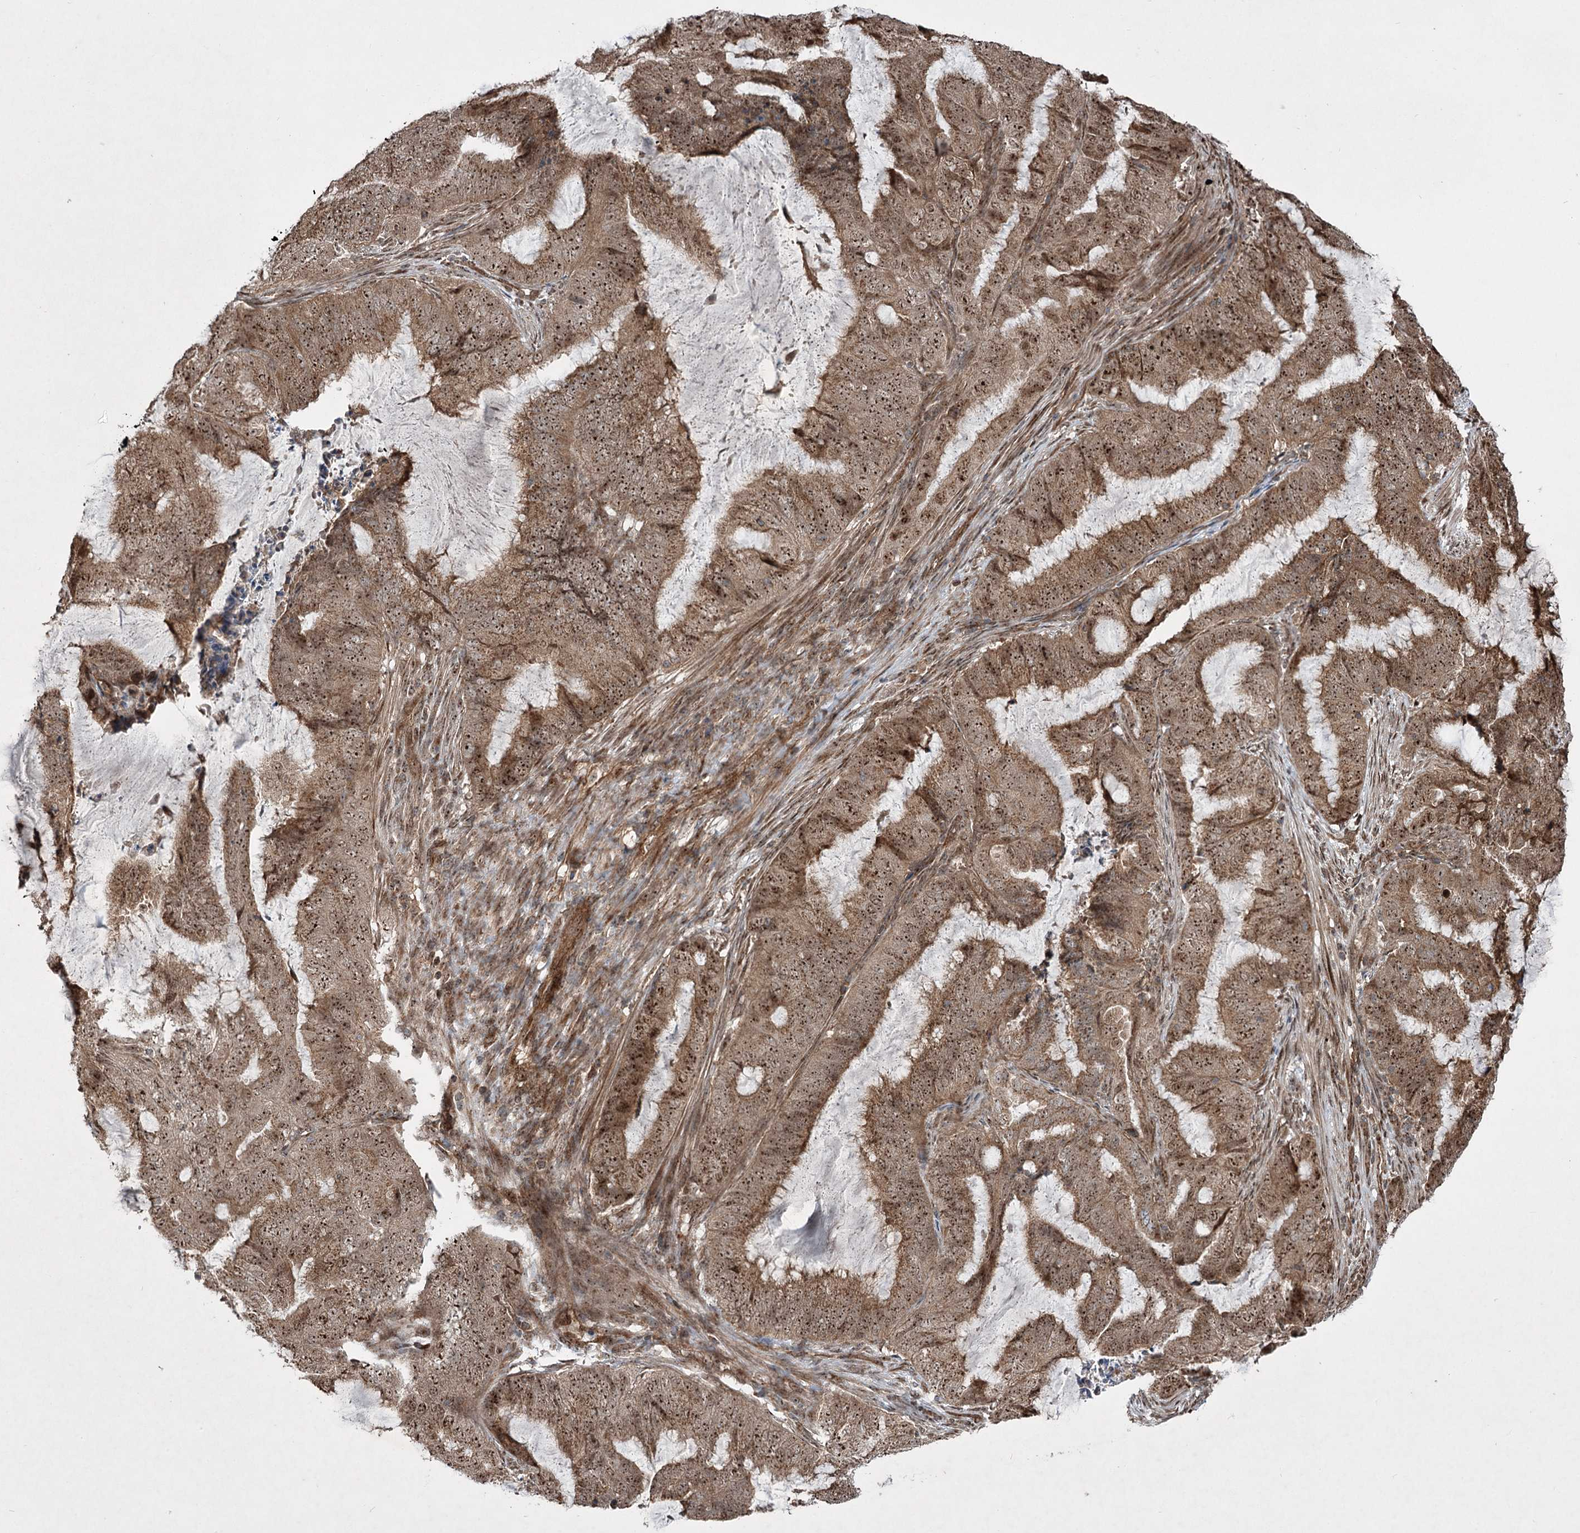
{"staining": {"intensity": "moderate", "quantity": ">75%", "location": "cytoplasmic/membranous,nuclear"}, "tissue": "endometrial cancer", "cell_type": "Tumor cells", "image_type": "cancer", "snomed": [{"axis": "morphology", "description": "Adenocarcinoma, NOS"}, {"axis": "topography", "description": "Endometrium"}], "caption": "An immunohistochemistry (IHC) micrograph of neoplastic tissue is shown. Protein staining in brown labels moderate cytoplasmic/membranous and nuclear positivity in endometrial adenocarcinoma within tumor cells.", "gene": "SERINC5", "patient": {"sex": "female", "age": 51}}